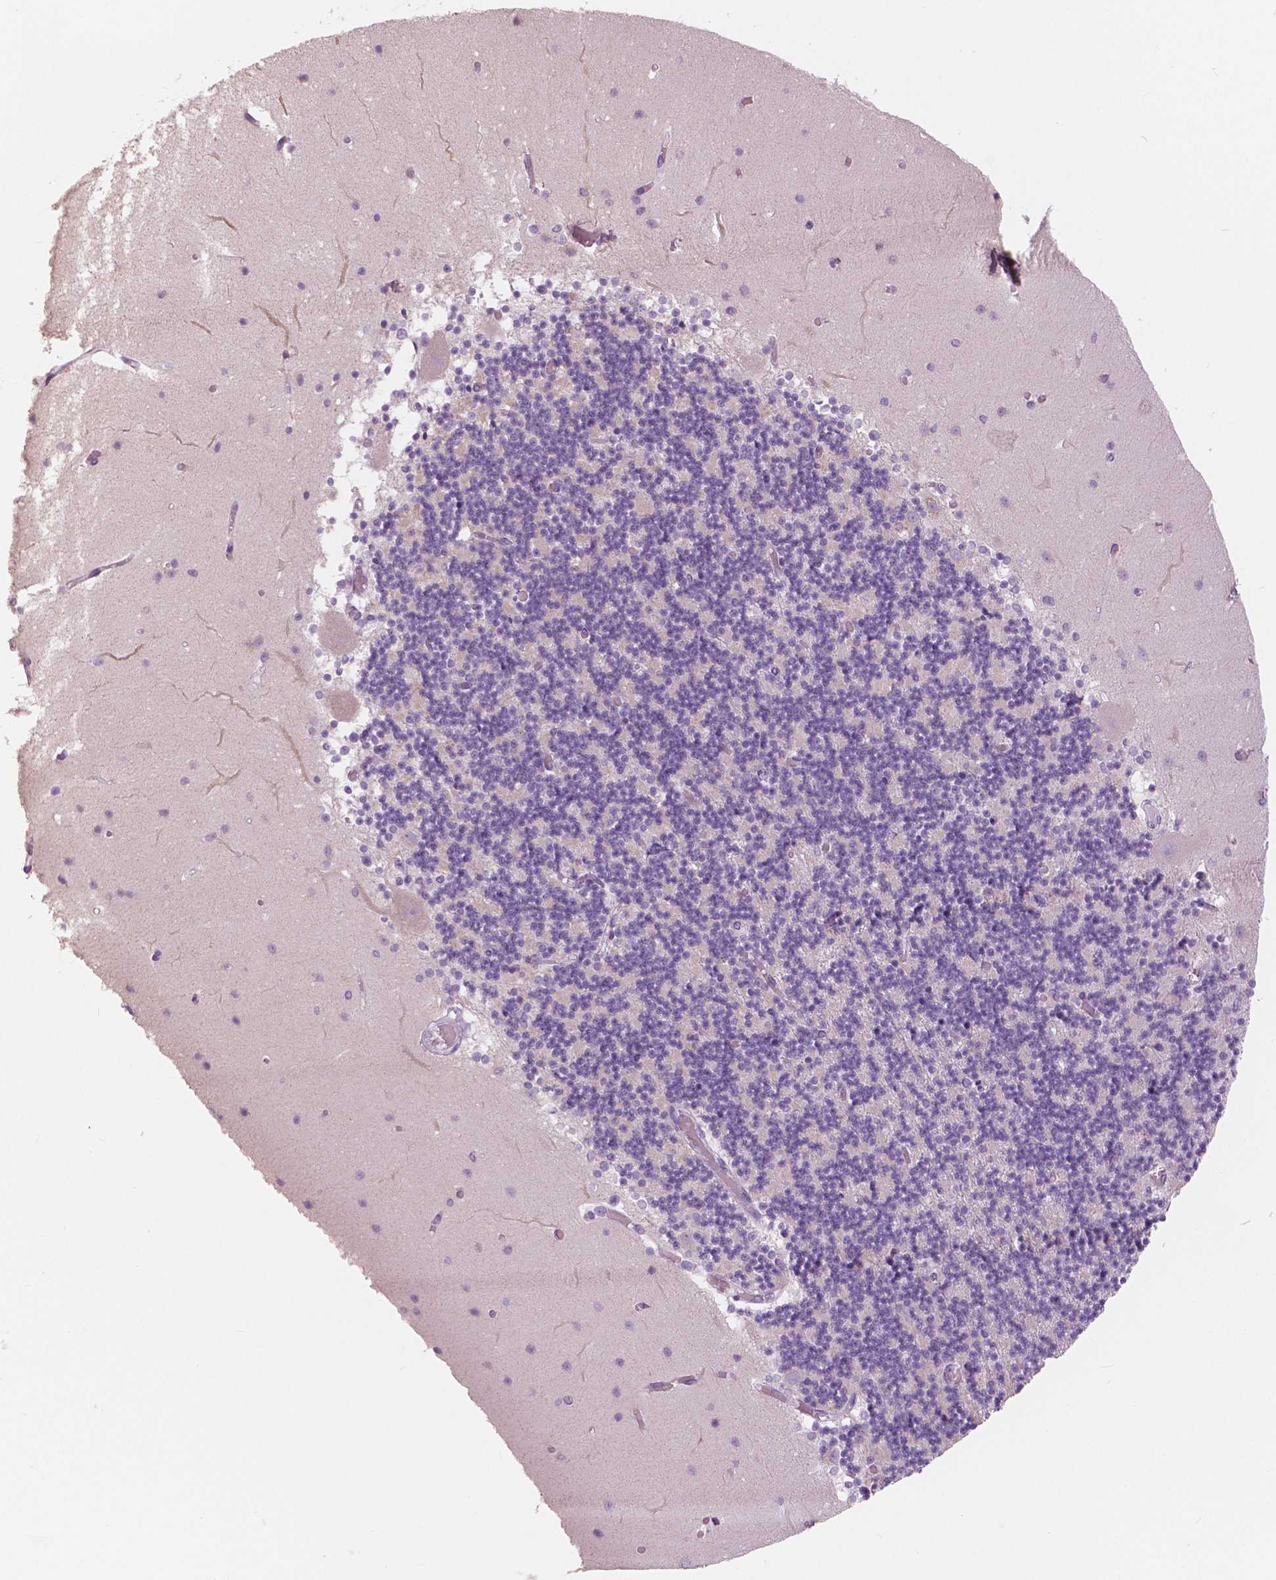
{"staining": {"intensity": "negative", "quantity": "none", "location": "none"}, "tissue": "cerebellum", "cell_type": "Cells in granular layer", "image_type": "normal", "snomed": [{"axis": "morphology", "description": "Normal tissue, NOS"}, {"axis": "topography", "description": "Cerebellum"}], "caption": "Benign cerebellum was stained to show a protein in brown. There is no significant positivity in cells in granular layer.", "gene": "CXCR2", "patient": {"sex": "female", "age": 28}}